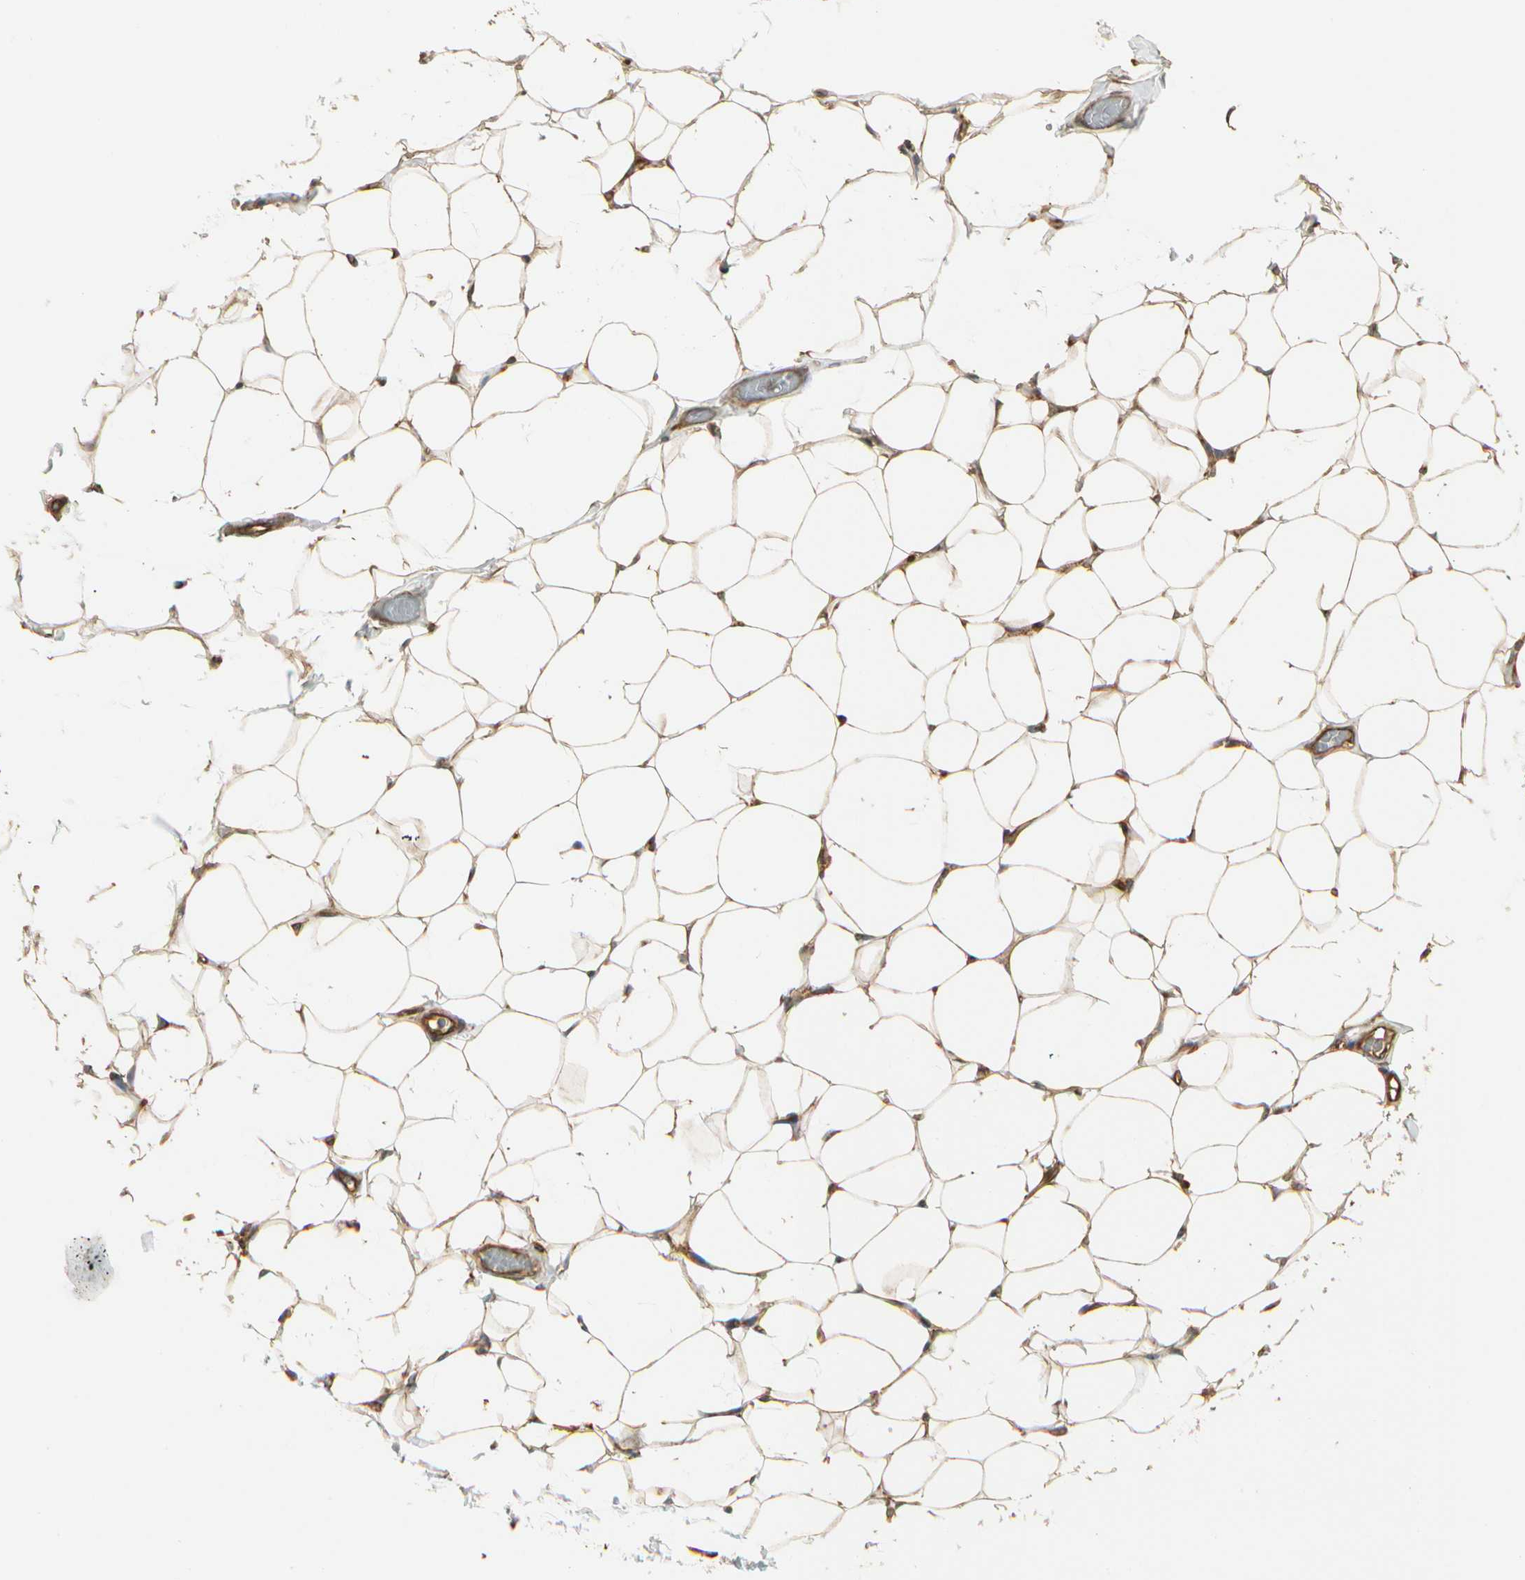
{"staining": {"intensity": "strong", "quantity": ">75%", "location": "cytoplasmic/membranous"}, "tissue": "adipose tissue", "cell_type": "Adipocytes", "image_type": "normal", "snomed": [{"axis": "morphology", "description": "Normal tissue, NOS"}, {"axis": "topography", "description": "Soft tissue"}], "caption": "Immunohistochemistry (IHC) staining of benign adipose tissue, which exhibits high levels of strong cytoplasmic/membranous expression in about >75% of adipocytes indicating strong cytoplasmic/membranous protein staining. The staining was performed using DAB (3,3'-diaminobenzidine) (brown) for protein detection and nuclei were counterstained in hematoxylin (blue).", "gene": "FKBP15", "patient": {"sex": "male", "age": 26}}